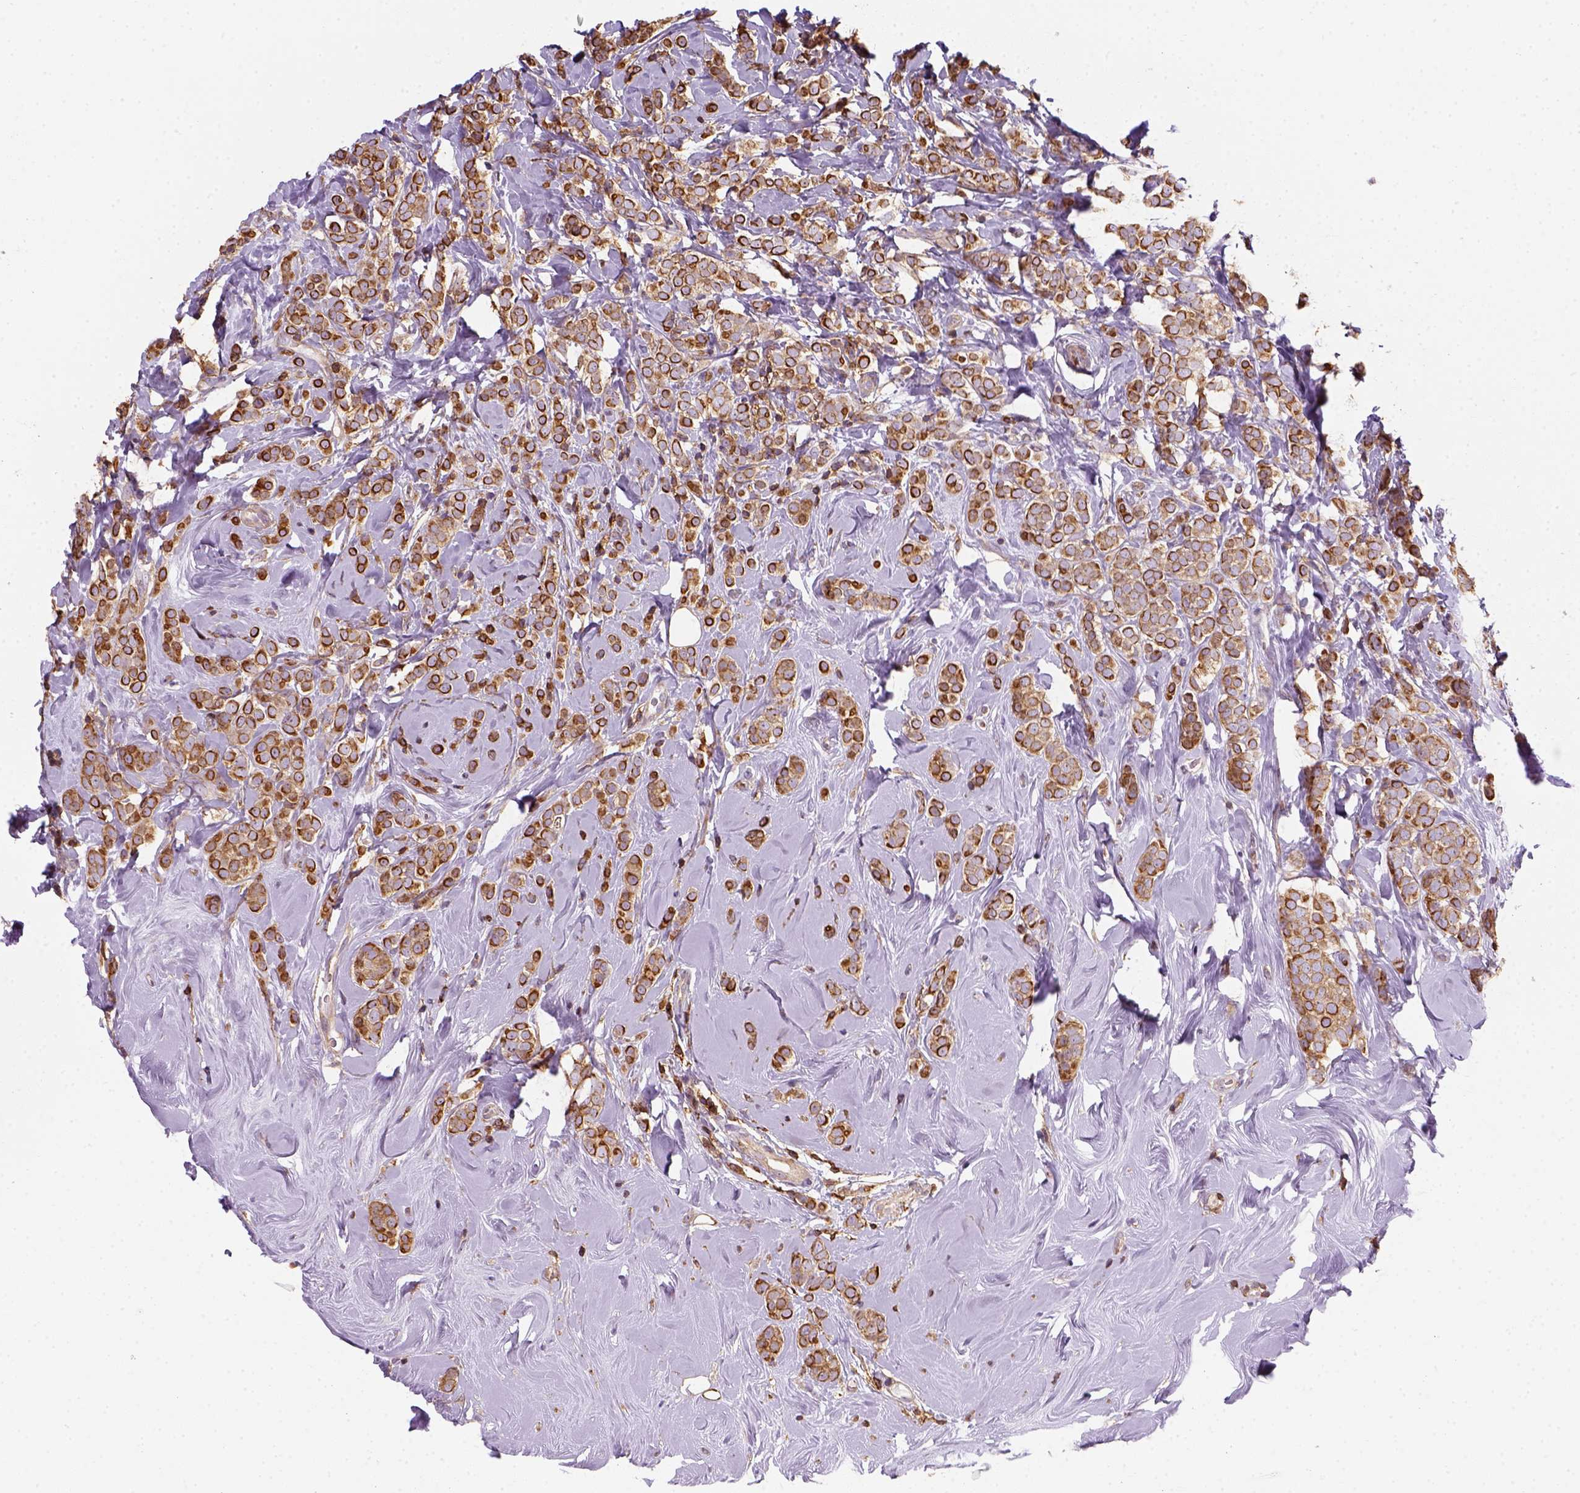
{"staining": {"intensity": "strong", "quantity": ">75%", "location": "cytoplasmic/membranous"}, "tissue": "breast cancer", "cell_type": "Tumor cells", "image_type": "cancer", "snomed": [{"axis": "morphology", "description": "Lobular carcinoma"}, {"axis": "topography", "description": "Breast"}], "caption": "Breast lobular carcinoma stained for a protein (brown) displays strong cytoplasmic/membranous positive positivity in approximately >75% of tumor cells.", "gene": "GPRC5D", "patient": {"sex": "female", "age": 49}}